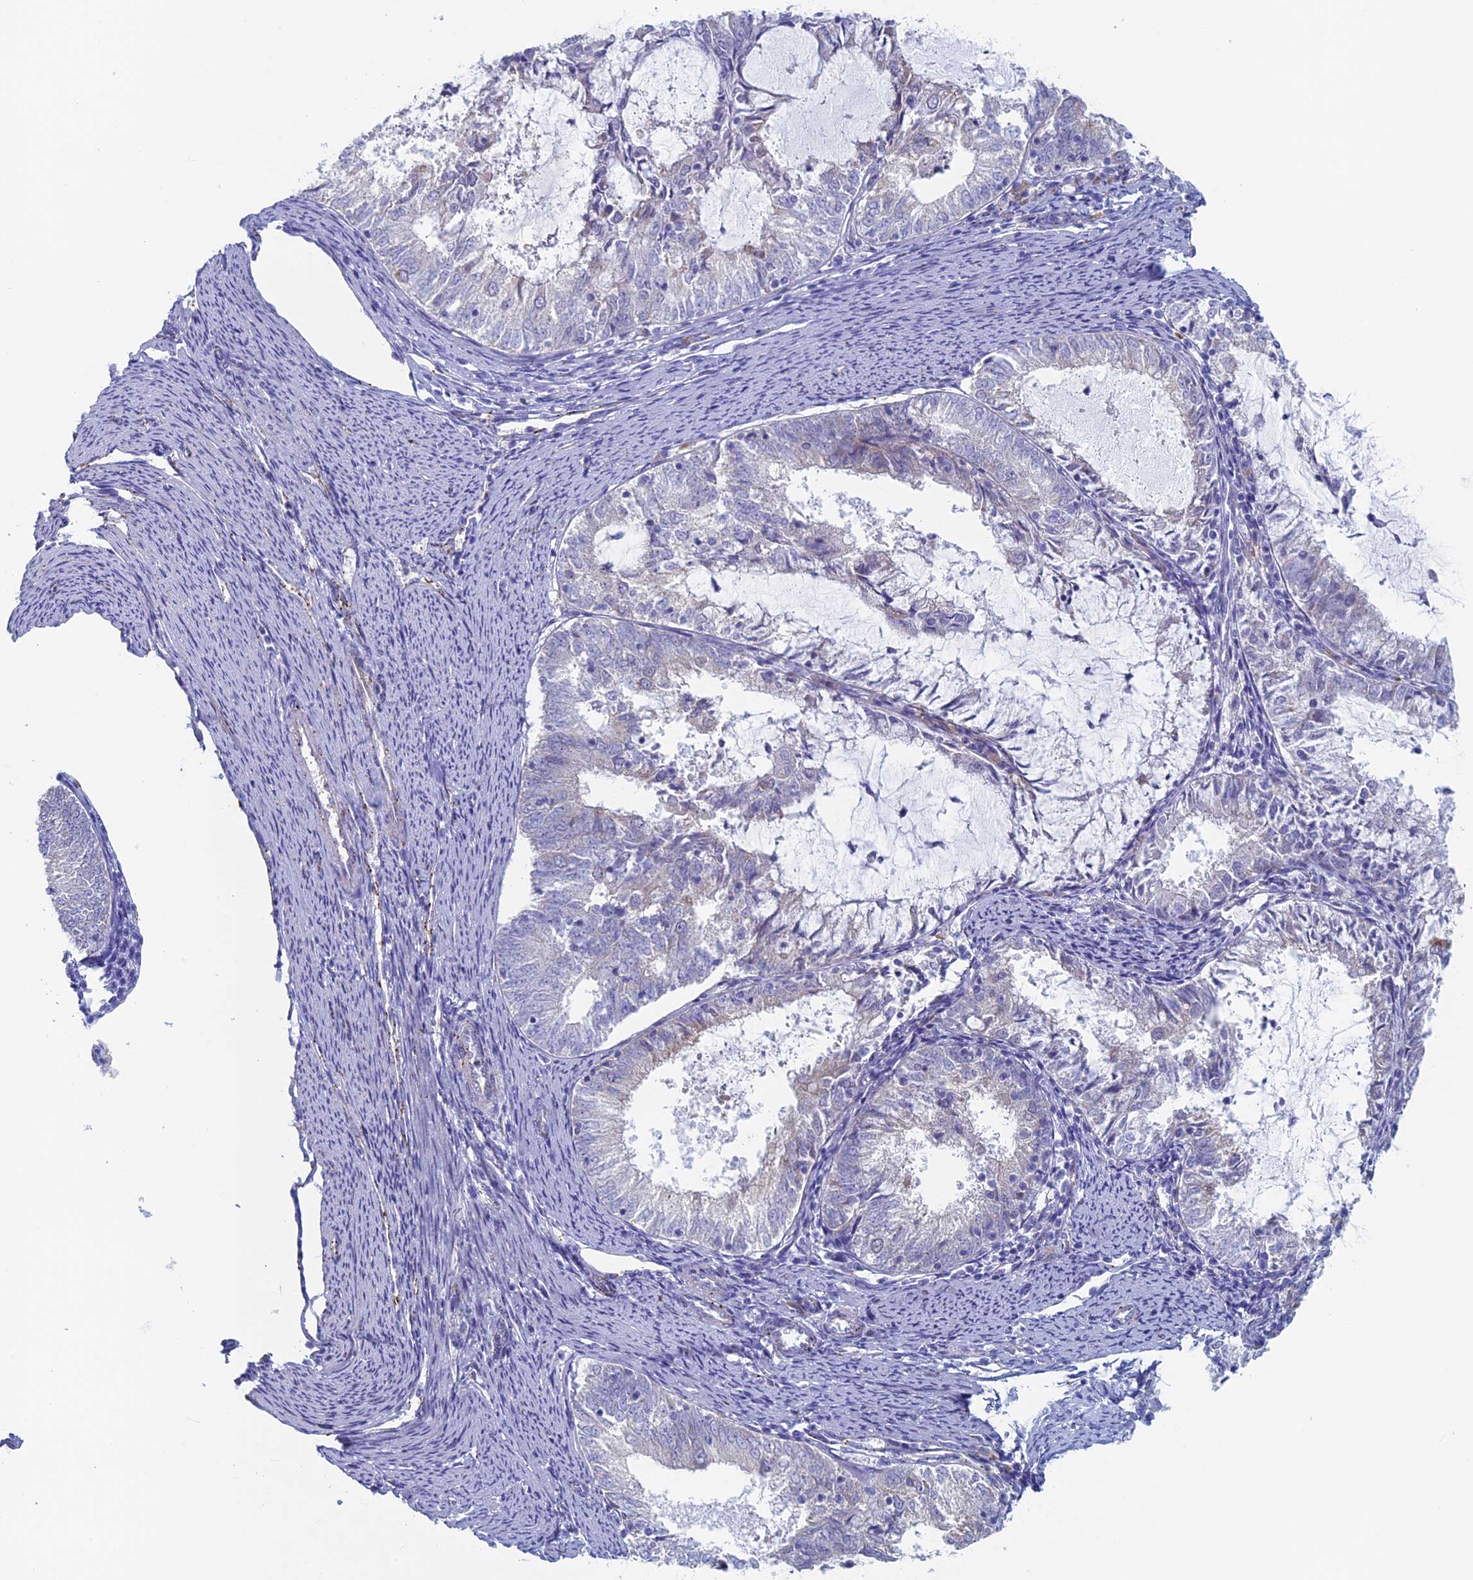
{"staining": {"intensity": "negative", "quantity": "none", "location": "none"}, "tissue": "endometrial cancer", "cell_type": "Tumor cells", "image_type": "cancer", "snomed": [{"axis": "morphology", "description": "Adenocarcinoma, NOS"}, {"axis": "topography", "description": "Endometrium"}], "caption": "Immunohistochemistry (IHC) histopathology image of endometrial cancer (adenocarcinoma) stained for a protein (brown), which reveals no staining in tumor cells.", "gene": "MAGEB6", "patient": {"sex": "female", "age": 57}}